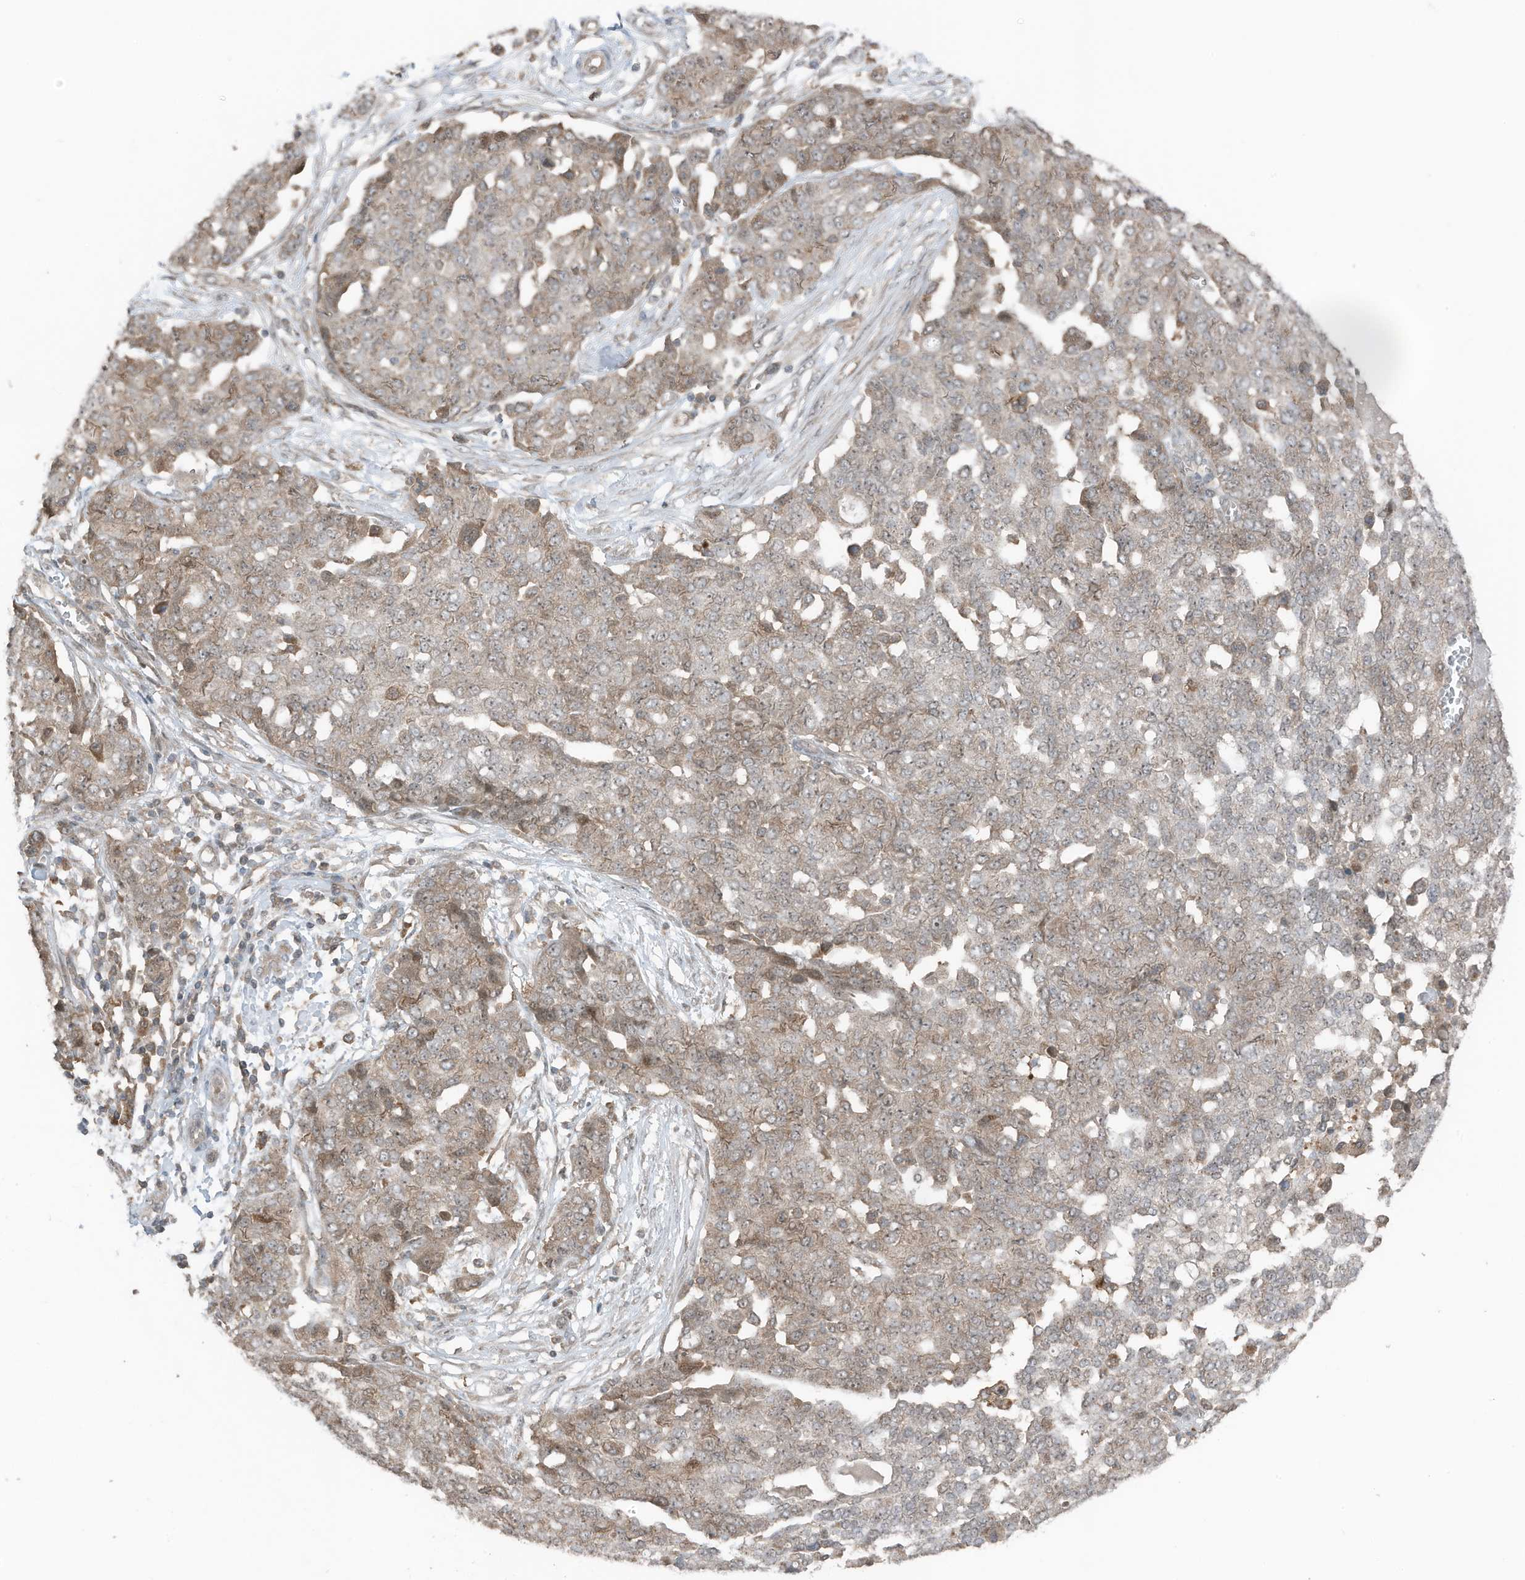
{"staining": {"intensity": "weak", "quantity": ">75%", "location": "cytoplasmic/membranous,nuclear"}, "tissue": "ovarian cancer", "cell_type": "Tumor cells", "image_type": "cancer", "snomed": [{"axis": "morphology", "description": "Cystadenocarcinoma, serous, NOS"}, {"axis": "topography", "description": "Soft tissue"}, {"axis": "topography", "description": "Ovary"}], "caption": "Weak cytoplasmic/membranous and nuclear protein positivity is seen in about >75% of tumor cells in serous cystadenocarcinoma (ovarian).", "gene": "TXNDC9", "patient": {"sex": "female", "age": 57}}